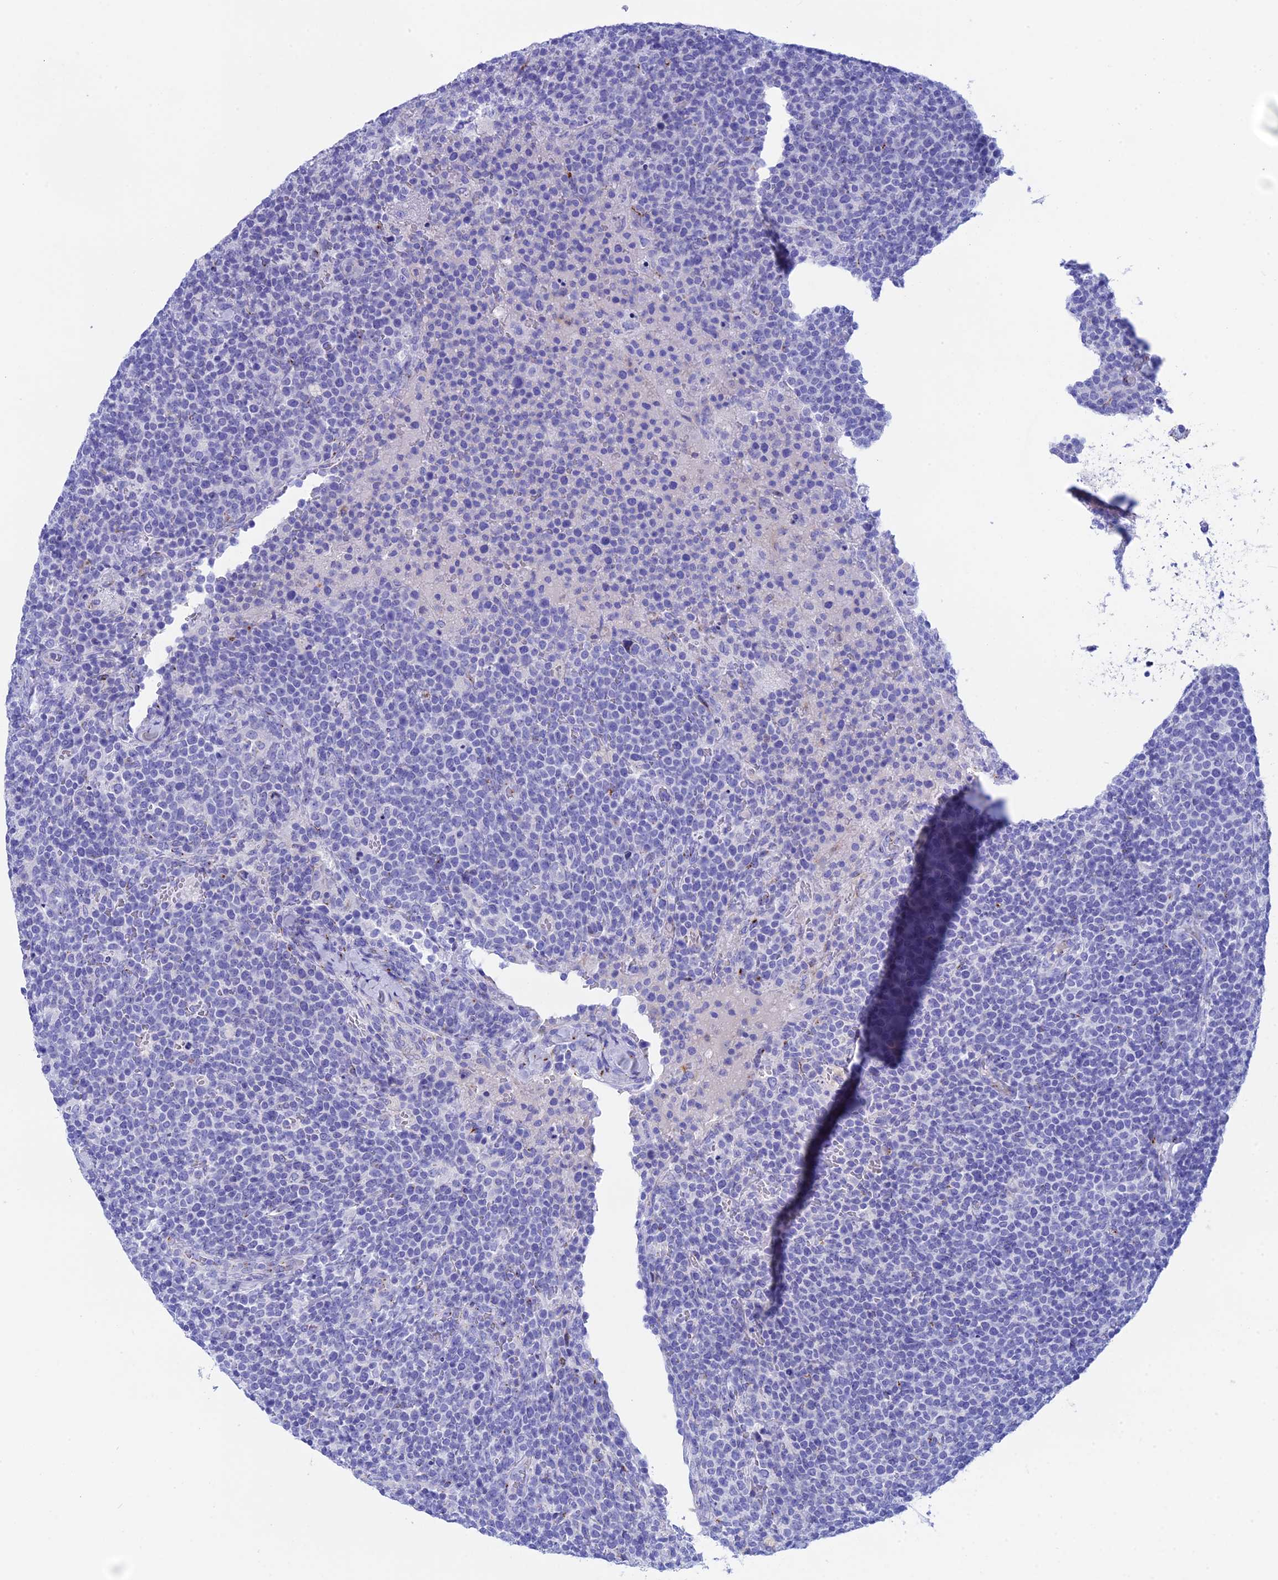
{"staining": {"intensity": "negative", "quantity": "none", "location": "none"}, "tissue": "lymphoma", "cell_type": "Tumor cells", "image_type": "cancer", "snomed": [{"axis": "morphology", "description": "Malignant lymphoma, non-Hodgkin's type, High grade"}, {"axis": "topography", "description": "Lymph node"}], "caption": "Immunohistochemical staining of lymphoma exhibits no significant staining in tumor cells.", "gene": "ERICH4", "patient": {"sex": "male", "age": 61}}